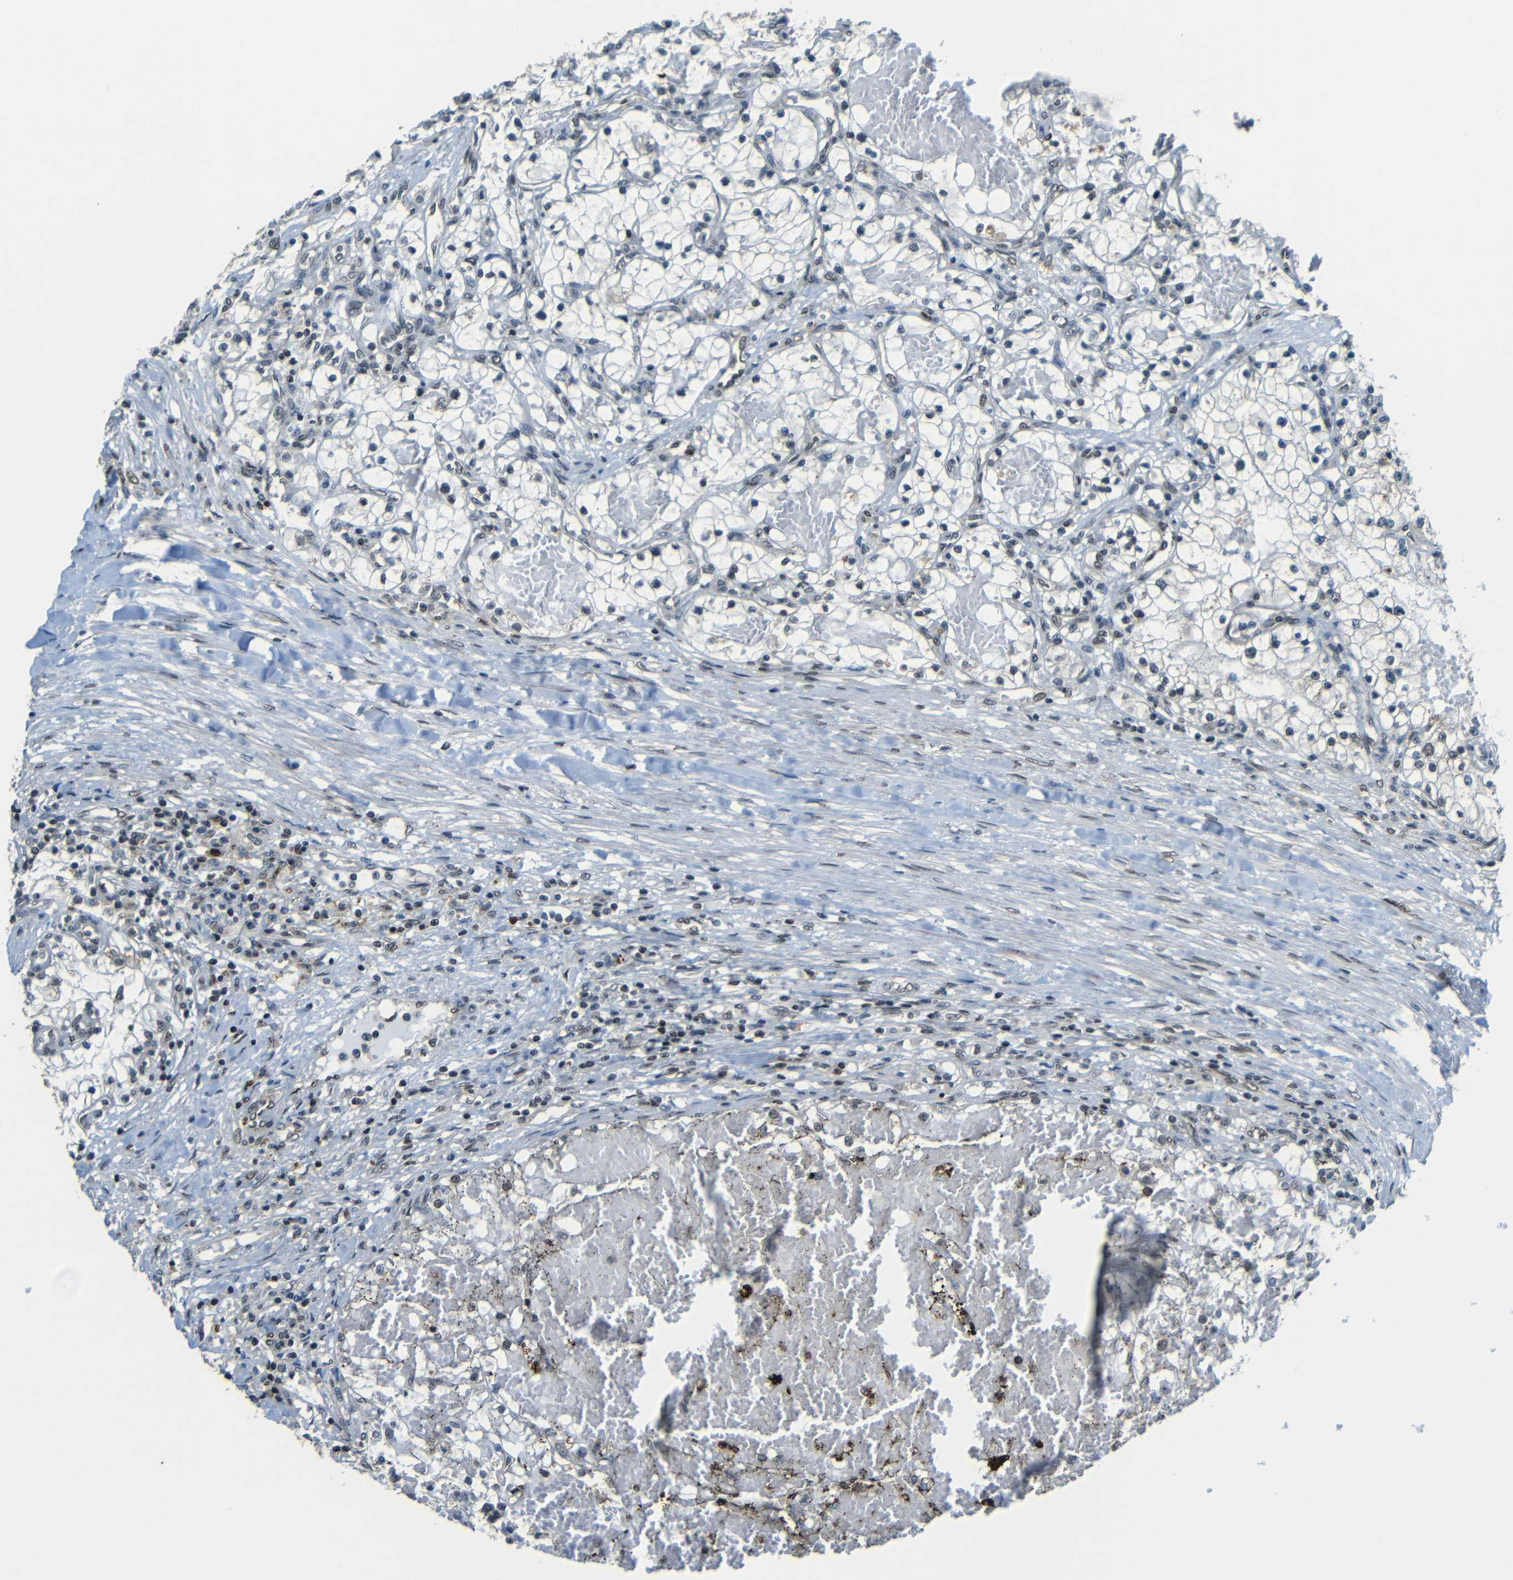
{"staining": {"intensity": "weak", "quantity": "<25%", "location": "nuclear"}, "tissue": "renal cancer", "cell_type": "Tumor cells", "image_type": "cancer", "snomed": [{"axis": "morphology", "description": "Adenocarcinoma, NOS"}, {"axis": "topography", "description": "Kidney"}], "caption": "A photomicrograph of renal cancer (adenocarcinoma) stained for a protein shows no brown staining in tumor cells.", "gene": "PSIP1", "patient": {"sex": "male", "age": 68}}